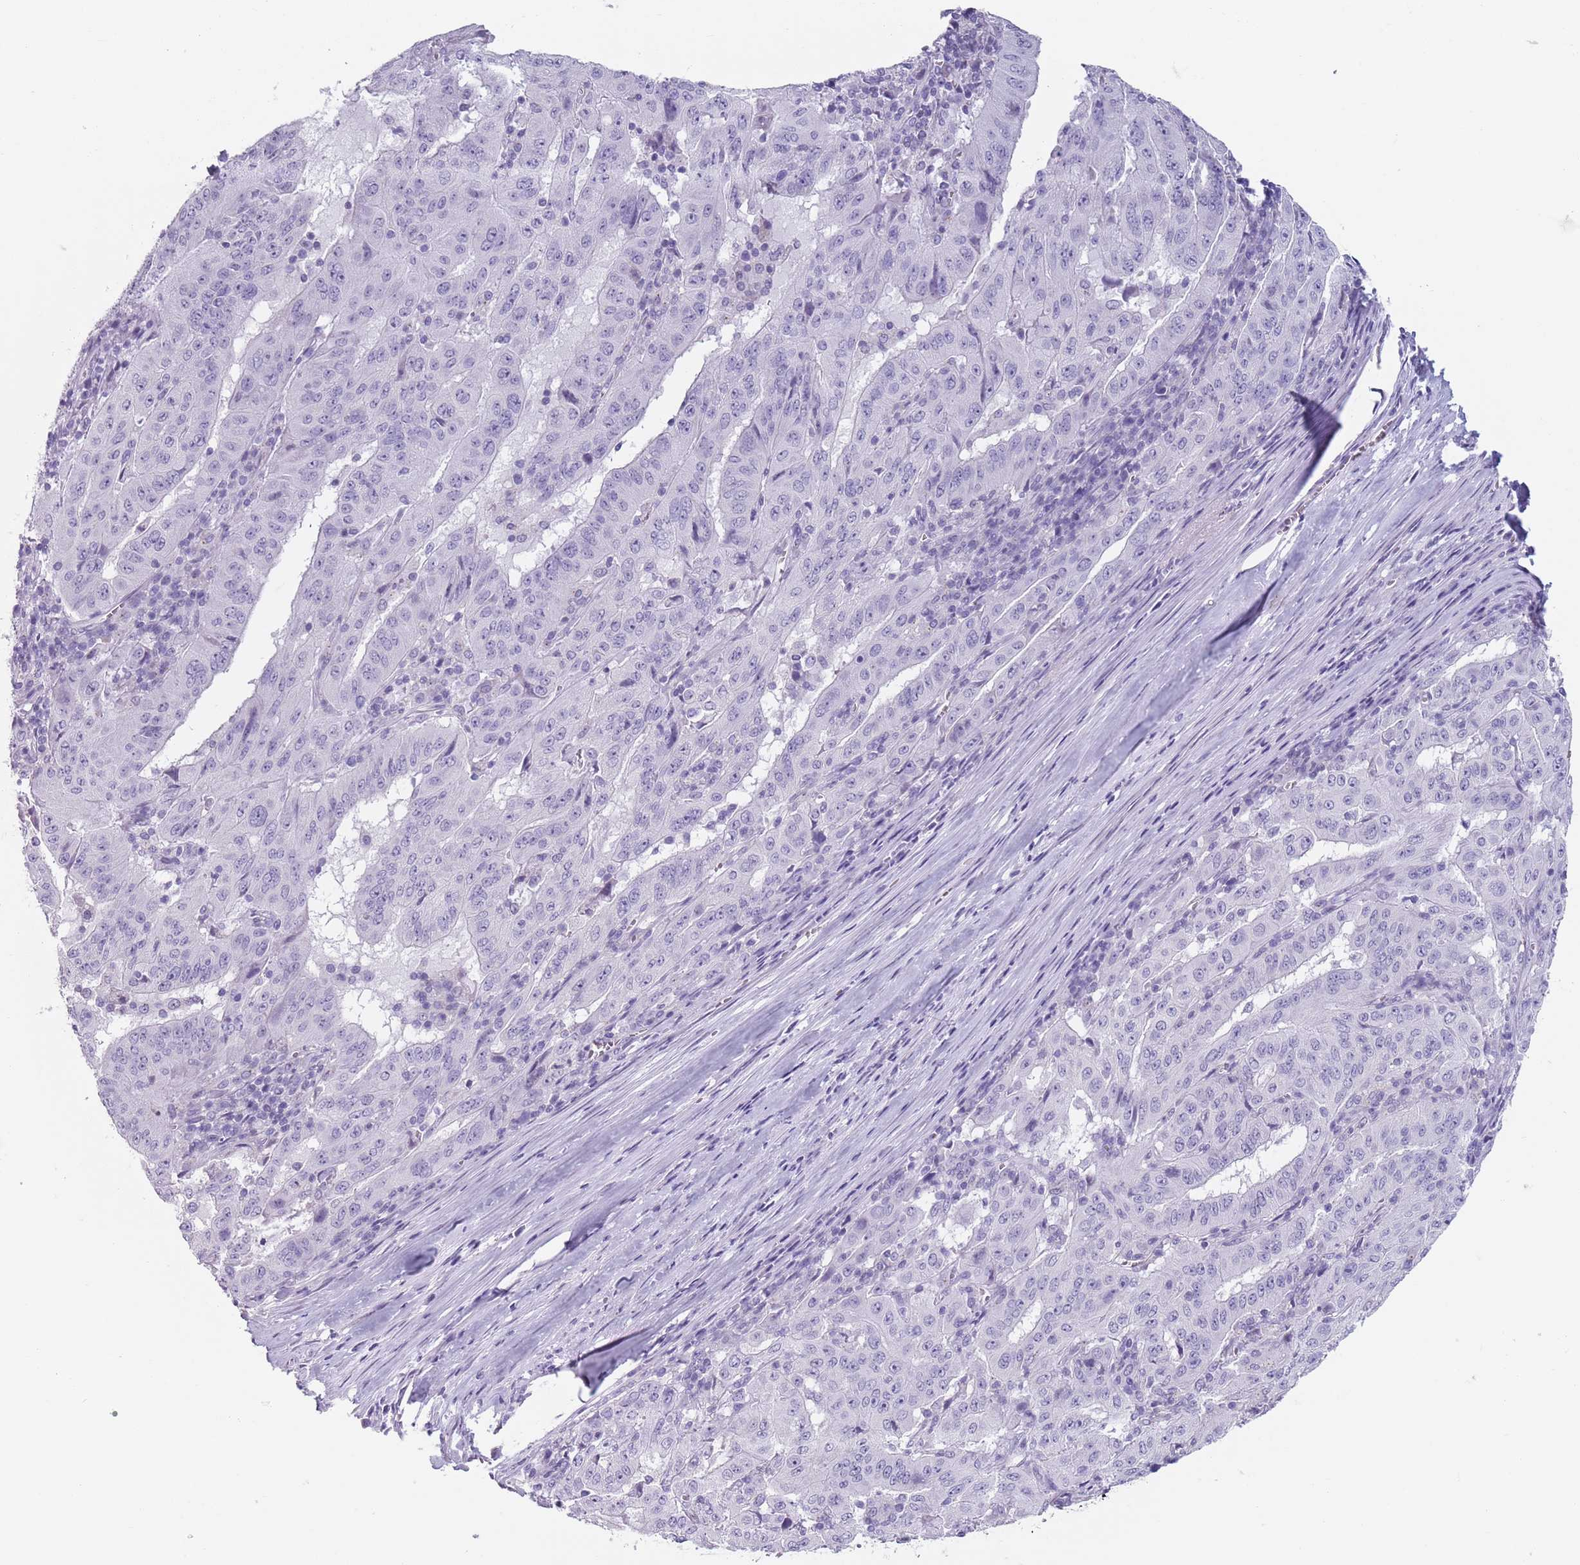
{"staining": {"intensity": "negative", "quantity": "none", "location": "none"}, "tissue": "pancreatic cancer", "cell_type": "Tumor cells", "image_type": "cancer", "snomed": [{"axis": "morphology", "description": "Adenocarcinoma, NOS"}, {"axis": "topography", "description": "Pancreas"}], "caption": "Immunohistochemistry photomicrograph of human pancreatic adenocarcinoma stained for a protein (brown), which reveals no positivity in tumor cells.", "gene": "SPESP1", "patient": {"sex": "male", "age": 63}}